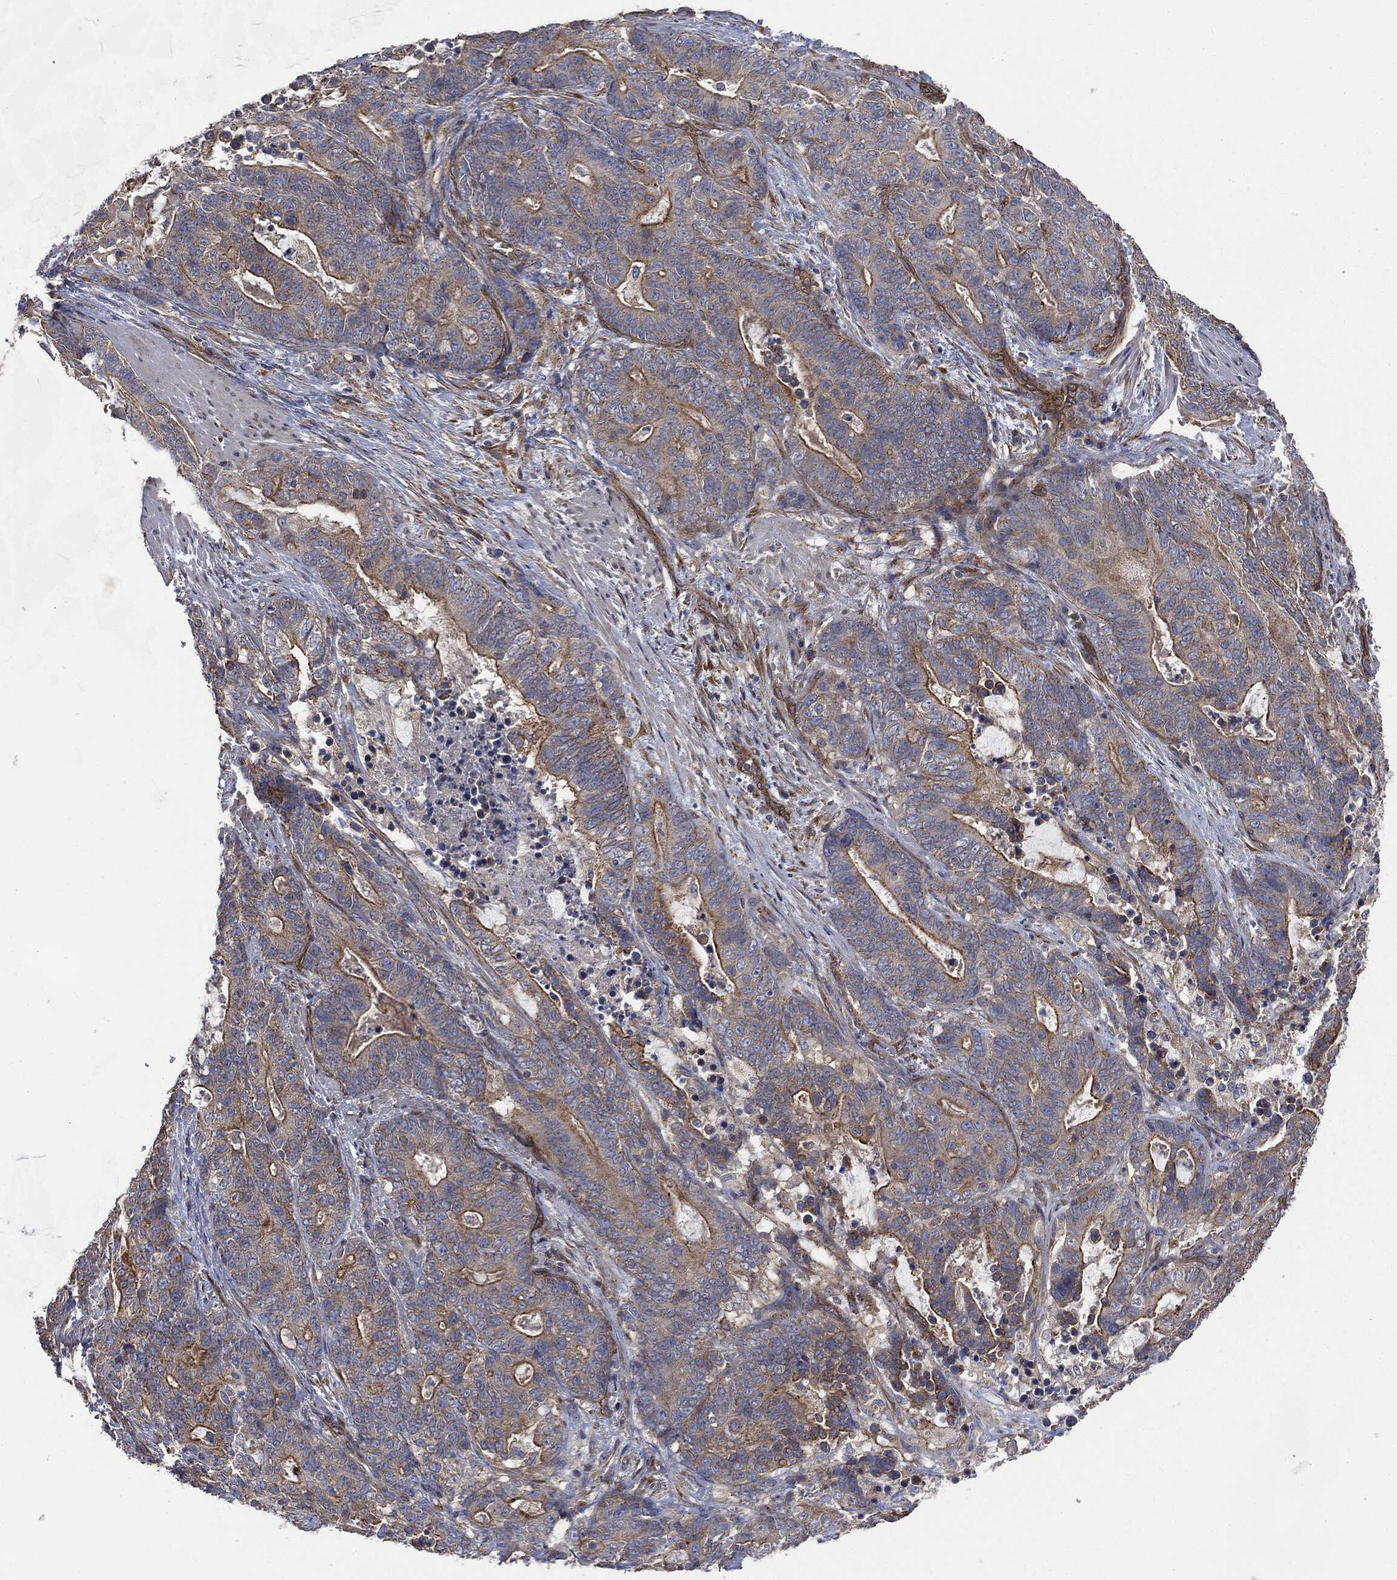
{"staining": {"intensity": "moderate", "quantity": "25%-75%", "location": "cytoplasmic/membranous"}, "tissue": "stomach cancer", "cell_type": "Tumor cells", "image_type": "cancer", "snomed": [{"axis": "morphology", "description": "Normal tissue, NOS"}, {"axis": "morphology", "description": "Adenocarcinoma, NOS"}, {"axis": "topography", "description": "Stomach"}], "caption": "Protein expression analysis of stomach adenocarcinoma displays moderate cytoplasmic/membranous staining in about 25%-75% of tumor cells.", "gene": "EPS15L1", "patient": {"sex": "female", "age": 64}}